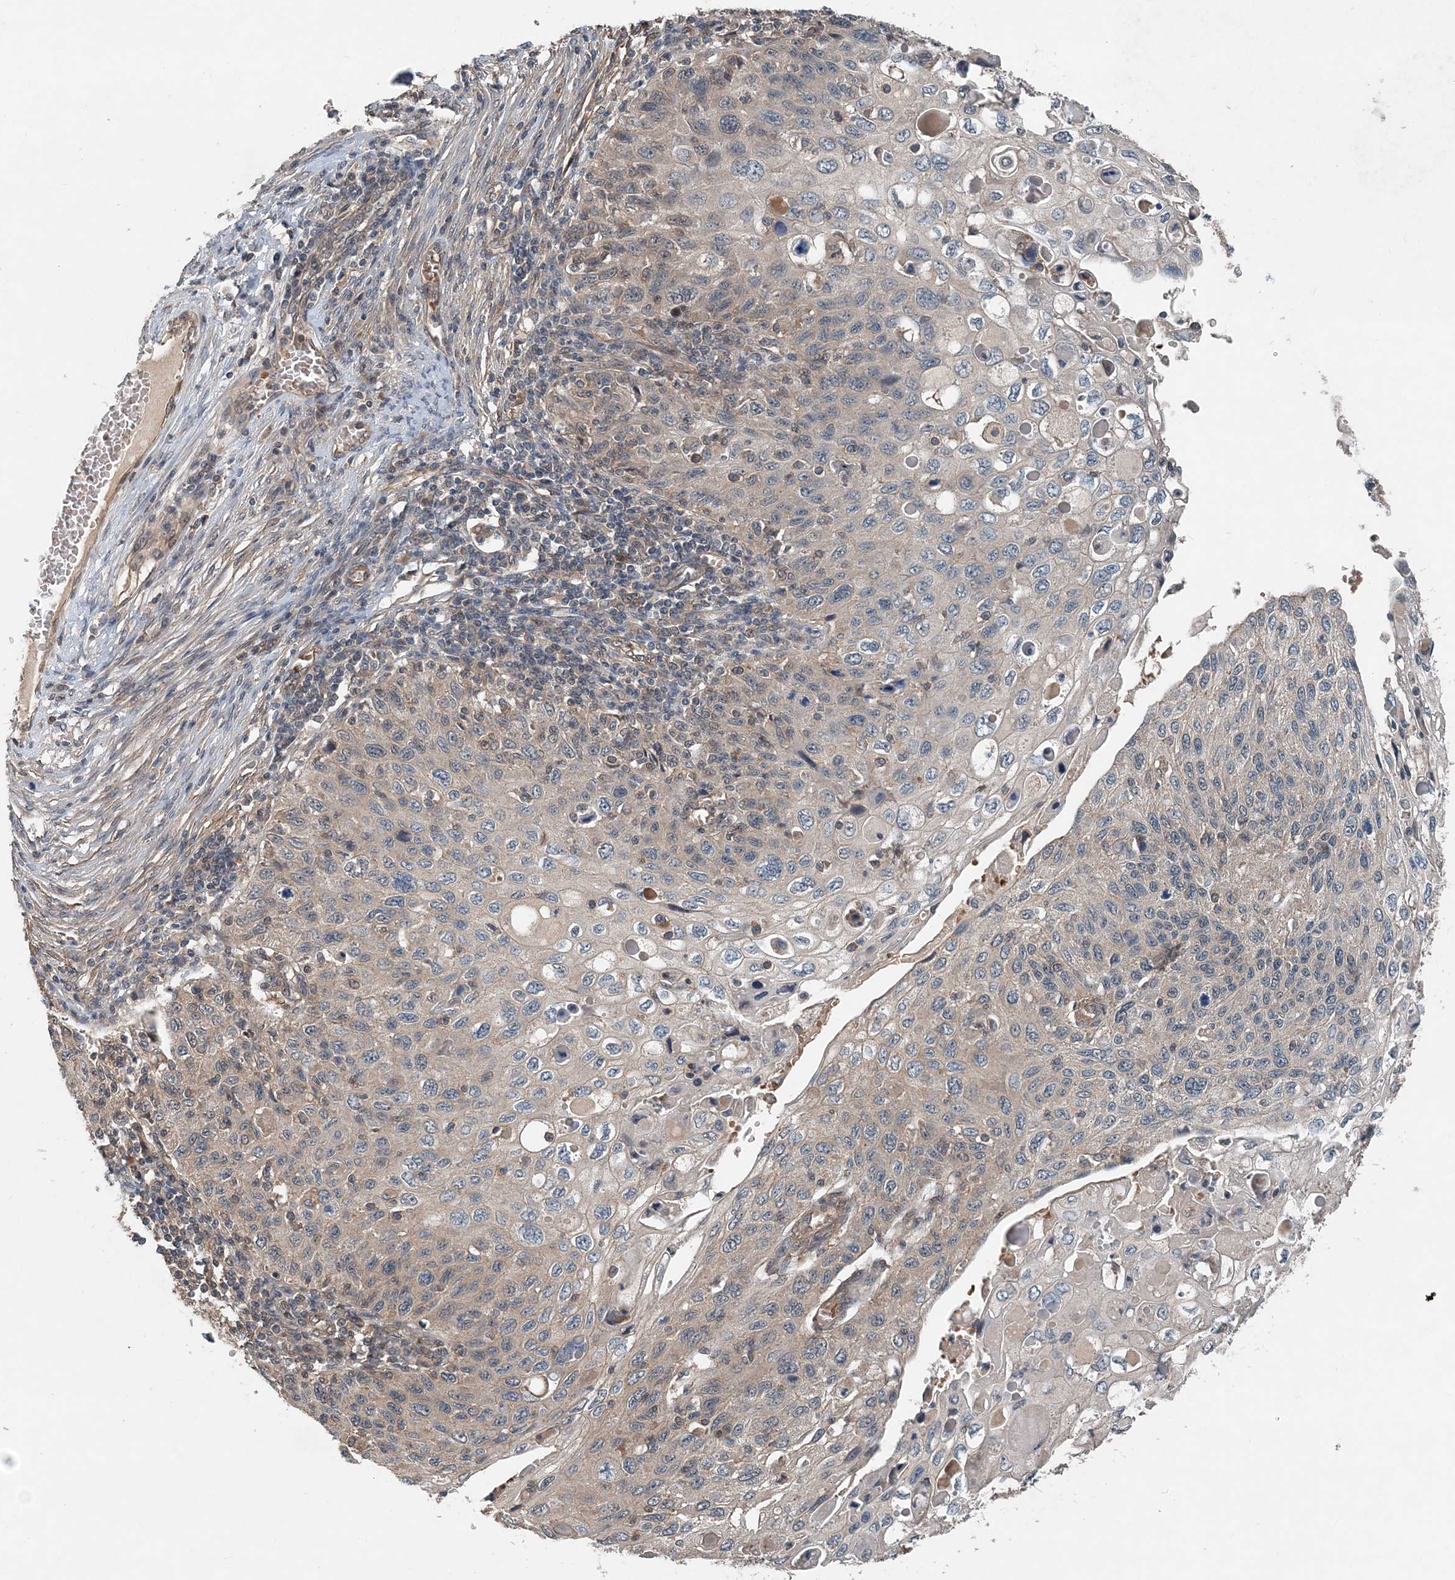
{"staining": {"intensity": "weak", "quantity": "<25%", "location": "cytoplasmic/membranous"}, "tissue": "cervical cancer", "cell_type": "Tumor cells", "image_type": "cancer", "snomed": [{"axis": "morphology", "description": "Squamous cell carcinoma, NOS"}, {"axis": "topography", "description": "Cervix"}], "caption": "The image reveals no significant staining in tumor cells of cervical cancer.", "gene": "SMPD3", "patient": {"sex": "female", "age": 70}}